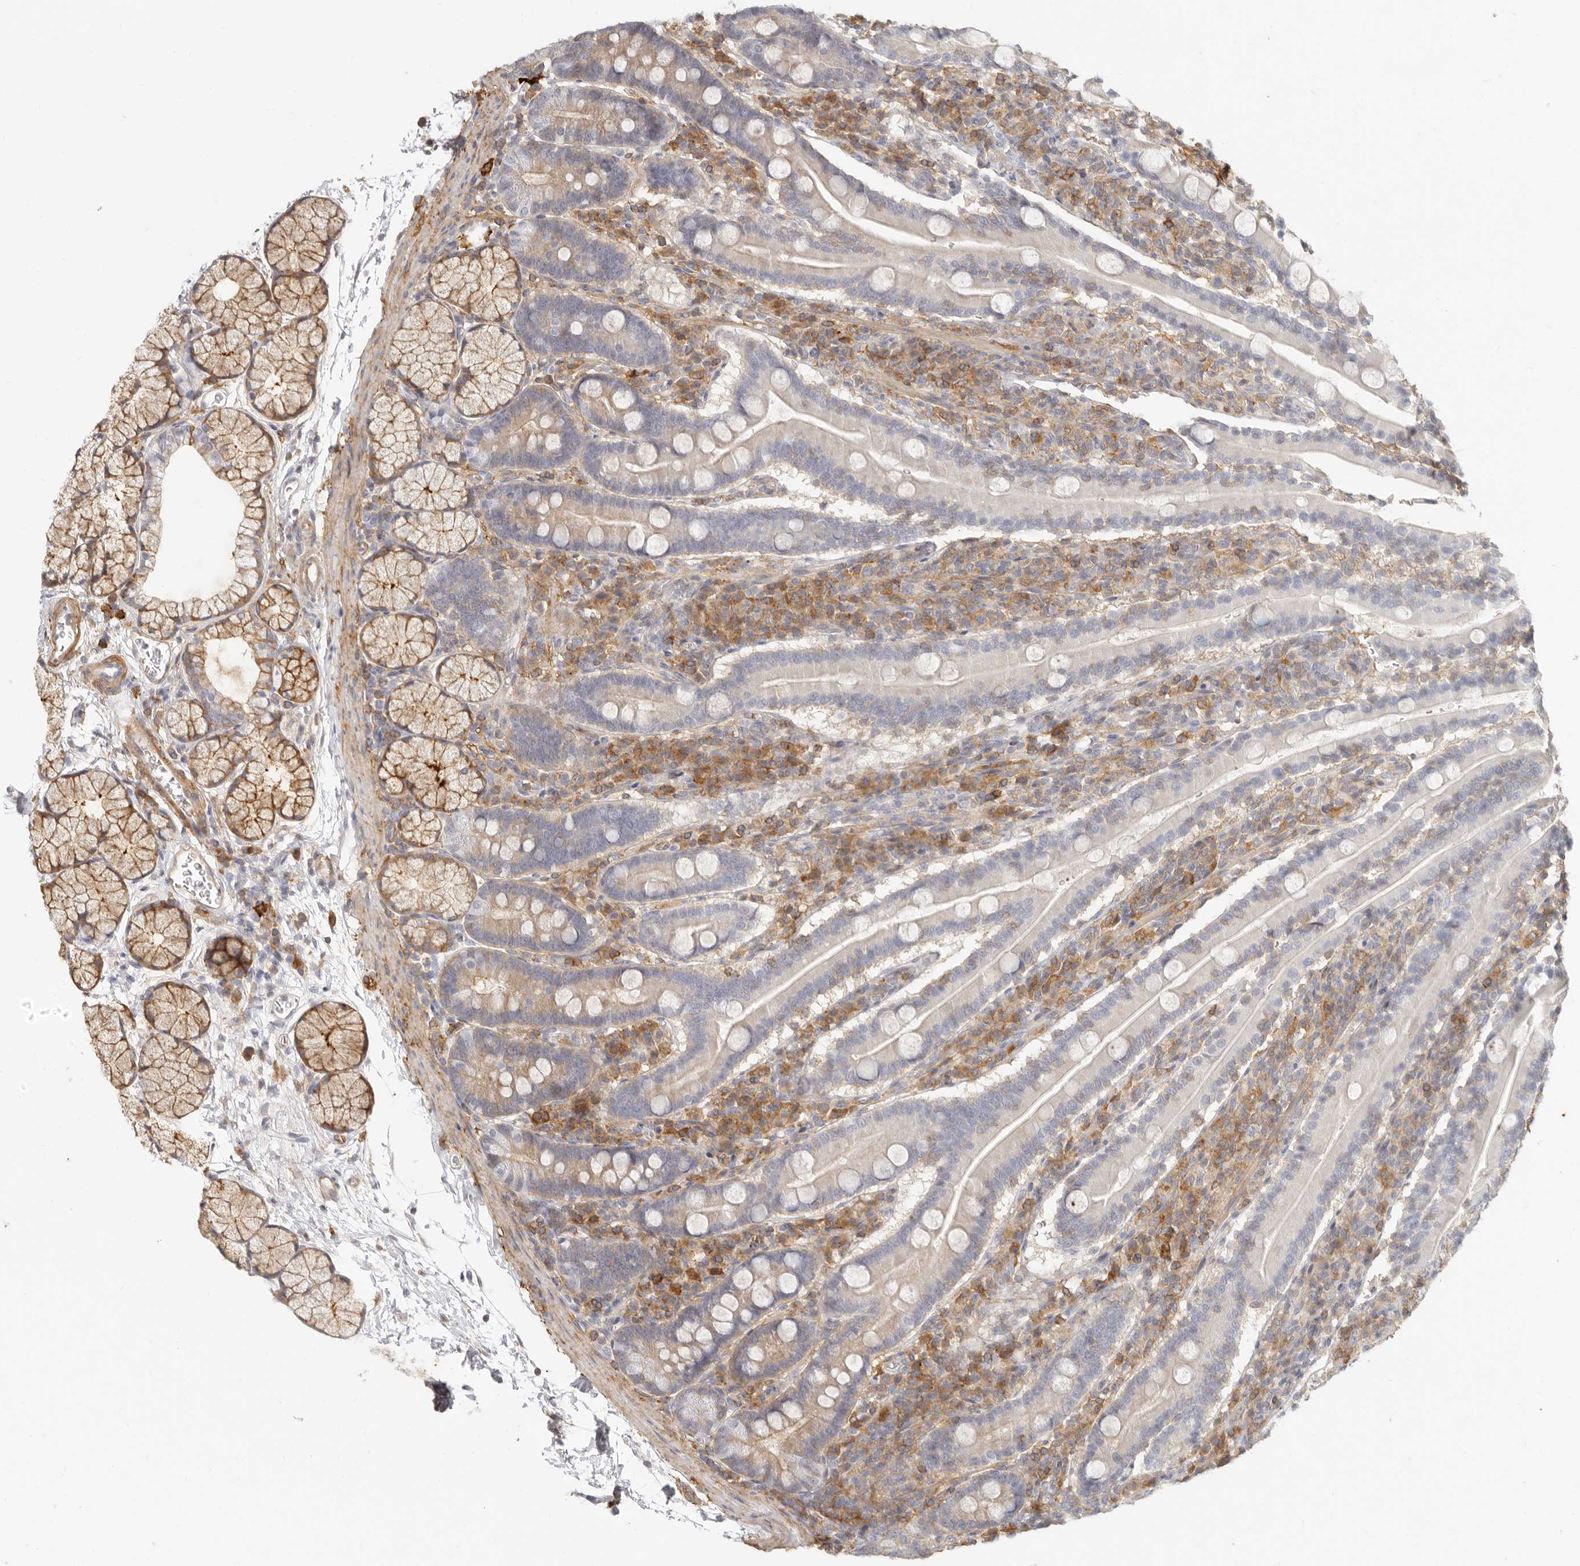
{"staining": {"intensity": "weak", "quantity": "25%-75%", "location": "cytoplasmic/membranous"}, "tissue": "duodenum", "cell_type": "Glandular cells", "image_type": "normal", "snomed": [{"axis": "morphology", "description": "Normal tissue, NOS"}, {"axis": "topography", "description": "Duodenum"}], "caption": "Immunohistochemical staining of normal duodenum demonstrates weak cytoplasmic/membranous protein expression in about 25%-75% of glandular cells.", "gene": "NIBAN1", "patient": {"sex": "male", "age": 35}}